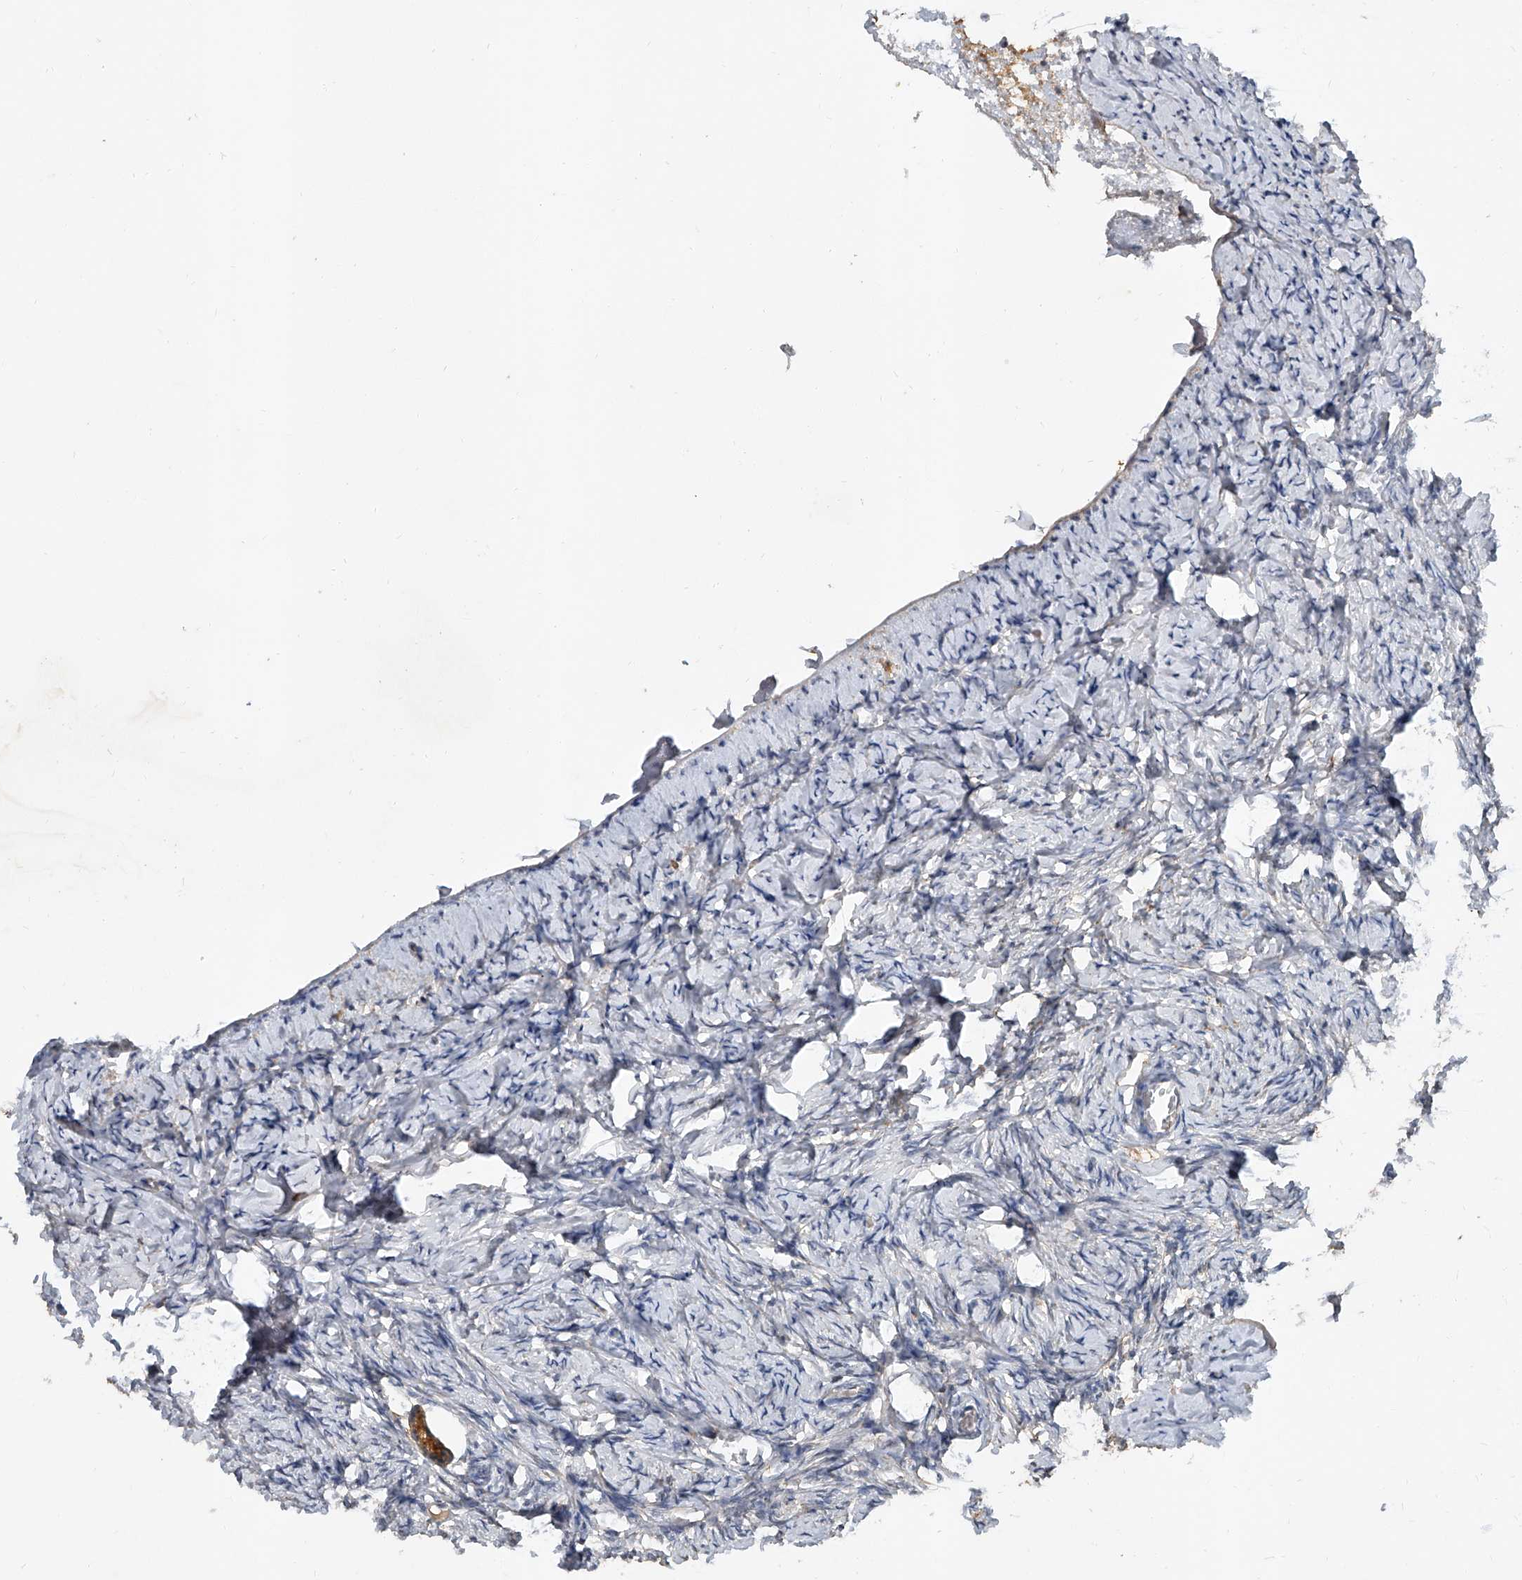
{"staining": {"intensity": "moderate", "quantity": "<25%", "location": "cytoplasmic/membranous"}, "tissue": "ovary", "cell_type": "Follicle cells", "image_type": "normal", "snomed": [{"axis": "morphology", "description": "Normal tissue, NOS"}, {"axis": "topography", "description": "Ovary"}], "caption": "Protein analysis of unremarkable ovary reveals moderate cytoplasmic/membranous expression in approximately <25% of follicle cells. Using DAB (3,3'-diaminobenzidine) (brown) and hematoxylin (blue) stains, captured at high magnification using brightfield microscopy.", "gene": "JAG2", "patient": {"sex": "female", "age": 27}}